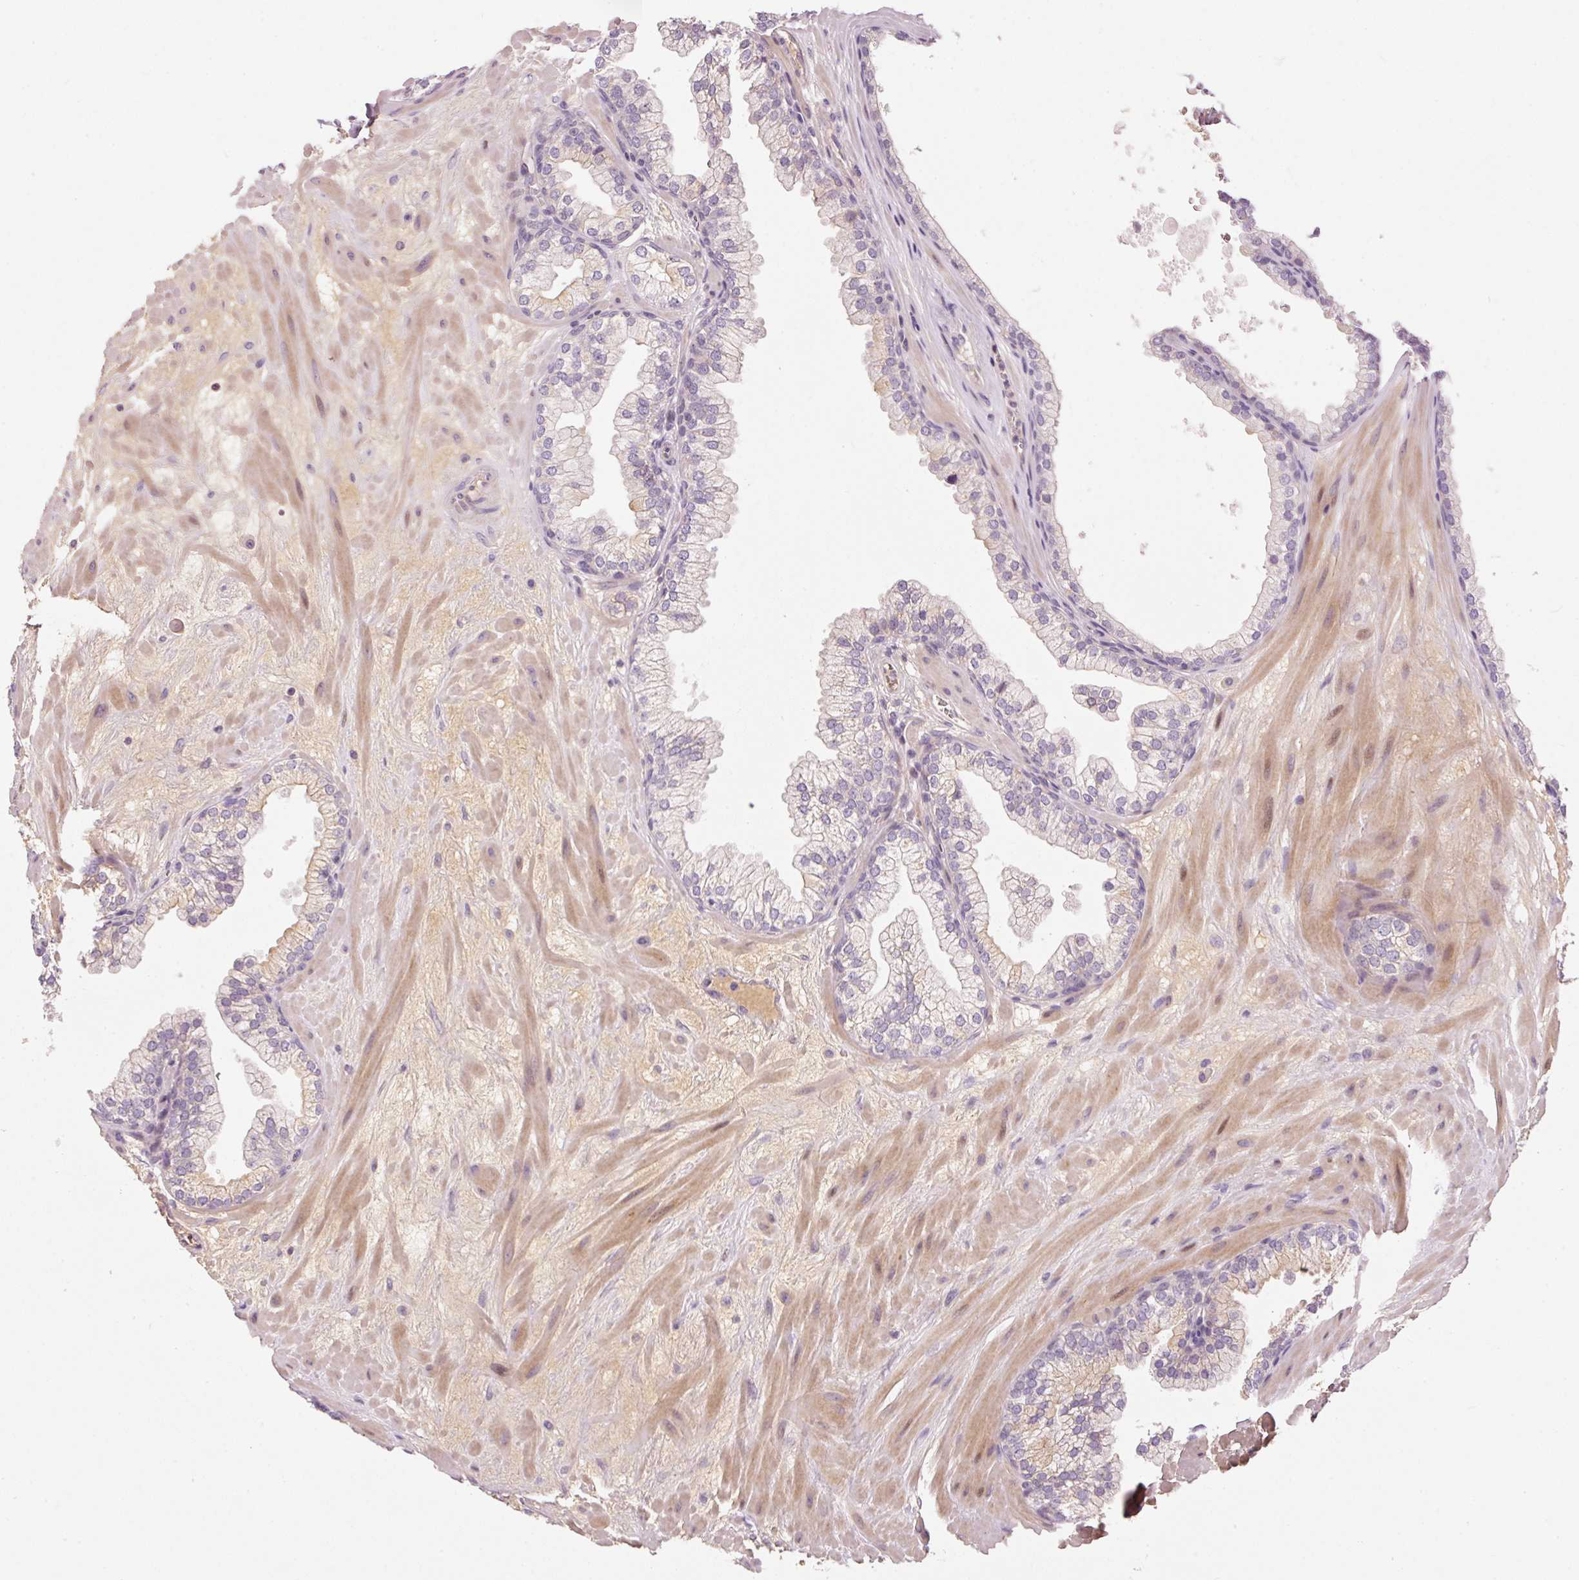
{"staining": {"intensity": "weak", "quantity": "<25%", "location": "cytoplasmic/membranous"}, "tissue": "prostate", "cell_type": "Glandular cells", "image_type": "normal", "snomed": [{"axis": "morphology", "description": "Normal tissue, NOS"}, {"axis": "topography", "description": "Prostate"}, {"axis": "topography", "description": "Peripheral nerve tissue"}], "caption": "High power microscopy histopathology image of an immunohistochemistry (IHC) micrograph of benign prostate, revealing no significant staining in glandular cells. The staining was performed using DAB to visualize the protein expression in brown, while the nuclei were stained in blue with hematoxylin (Magnification: 20x).", "gene": "CMTM8", "patient": {"sex": "male", "age": 61}}